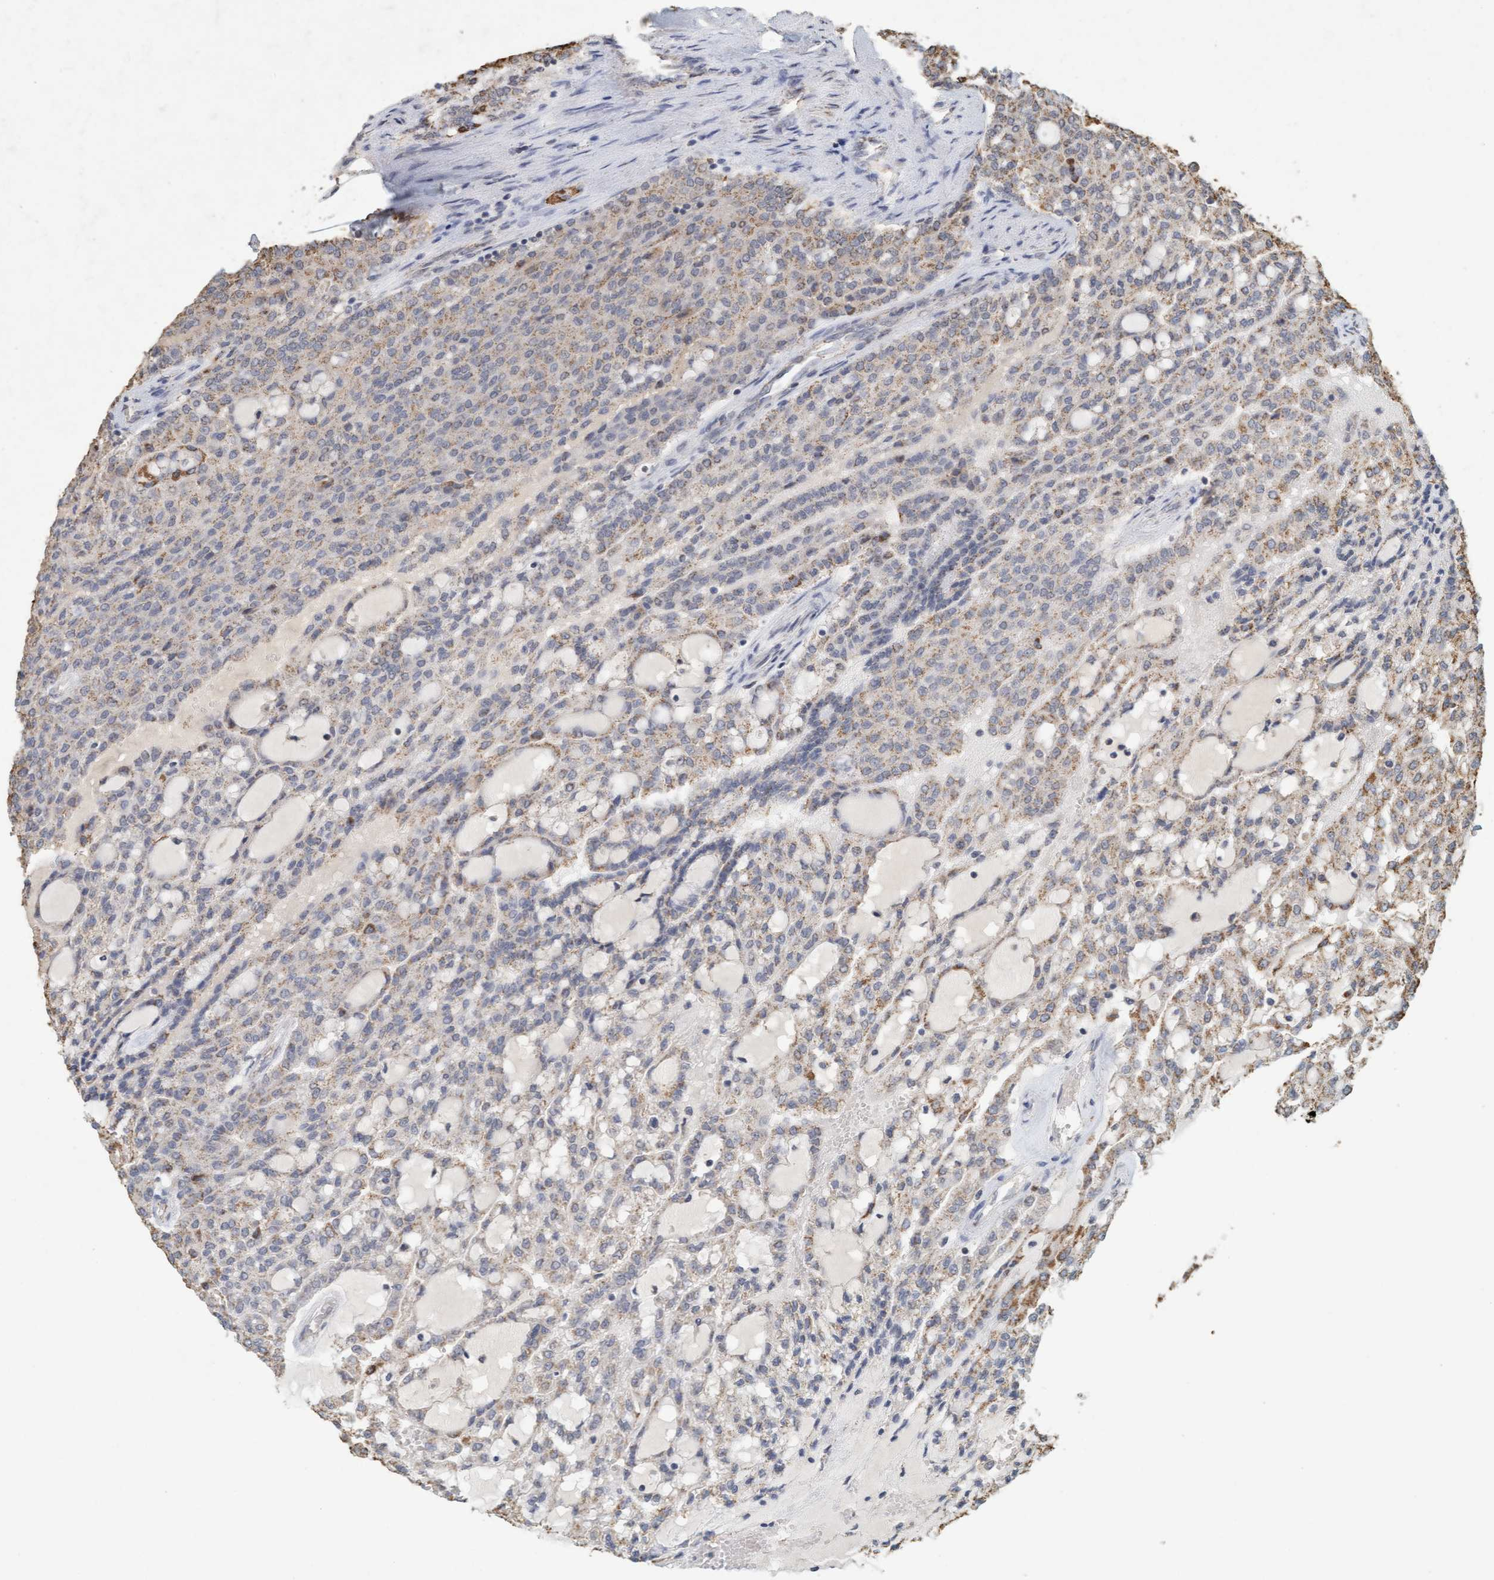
{"staining": {"intensity": "weak", "quantity": "25%-75%", "location": "cytoplasmic/membranous"}, "tissue": "renal cancer", "cell_type": "Tumor cells", "image_type": "cancer", "snomed": [{"axis": "morphology", "description": "Adenocarcinoma, NOS"}, {"axis": "topography", "description": "Kidney"}], "caption": "Immunohistochemistry (IHC) photomicrograph of neoplastic tissue: human renal cancer stained using IHC reveals low levels of weak protein expression localized specifically in the cytoplasmic/membranous of tumor cells, appearing as a cytoplasmic/membranous brown color.", "gene": "VSIG8", "patient": {"sex": "male", "age": 63}}